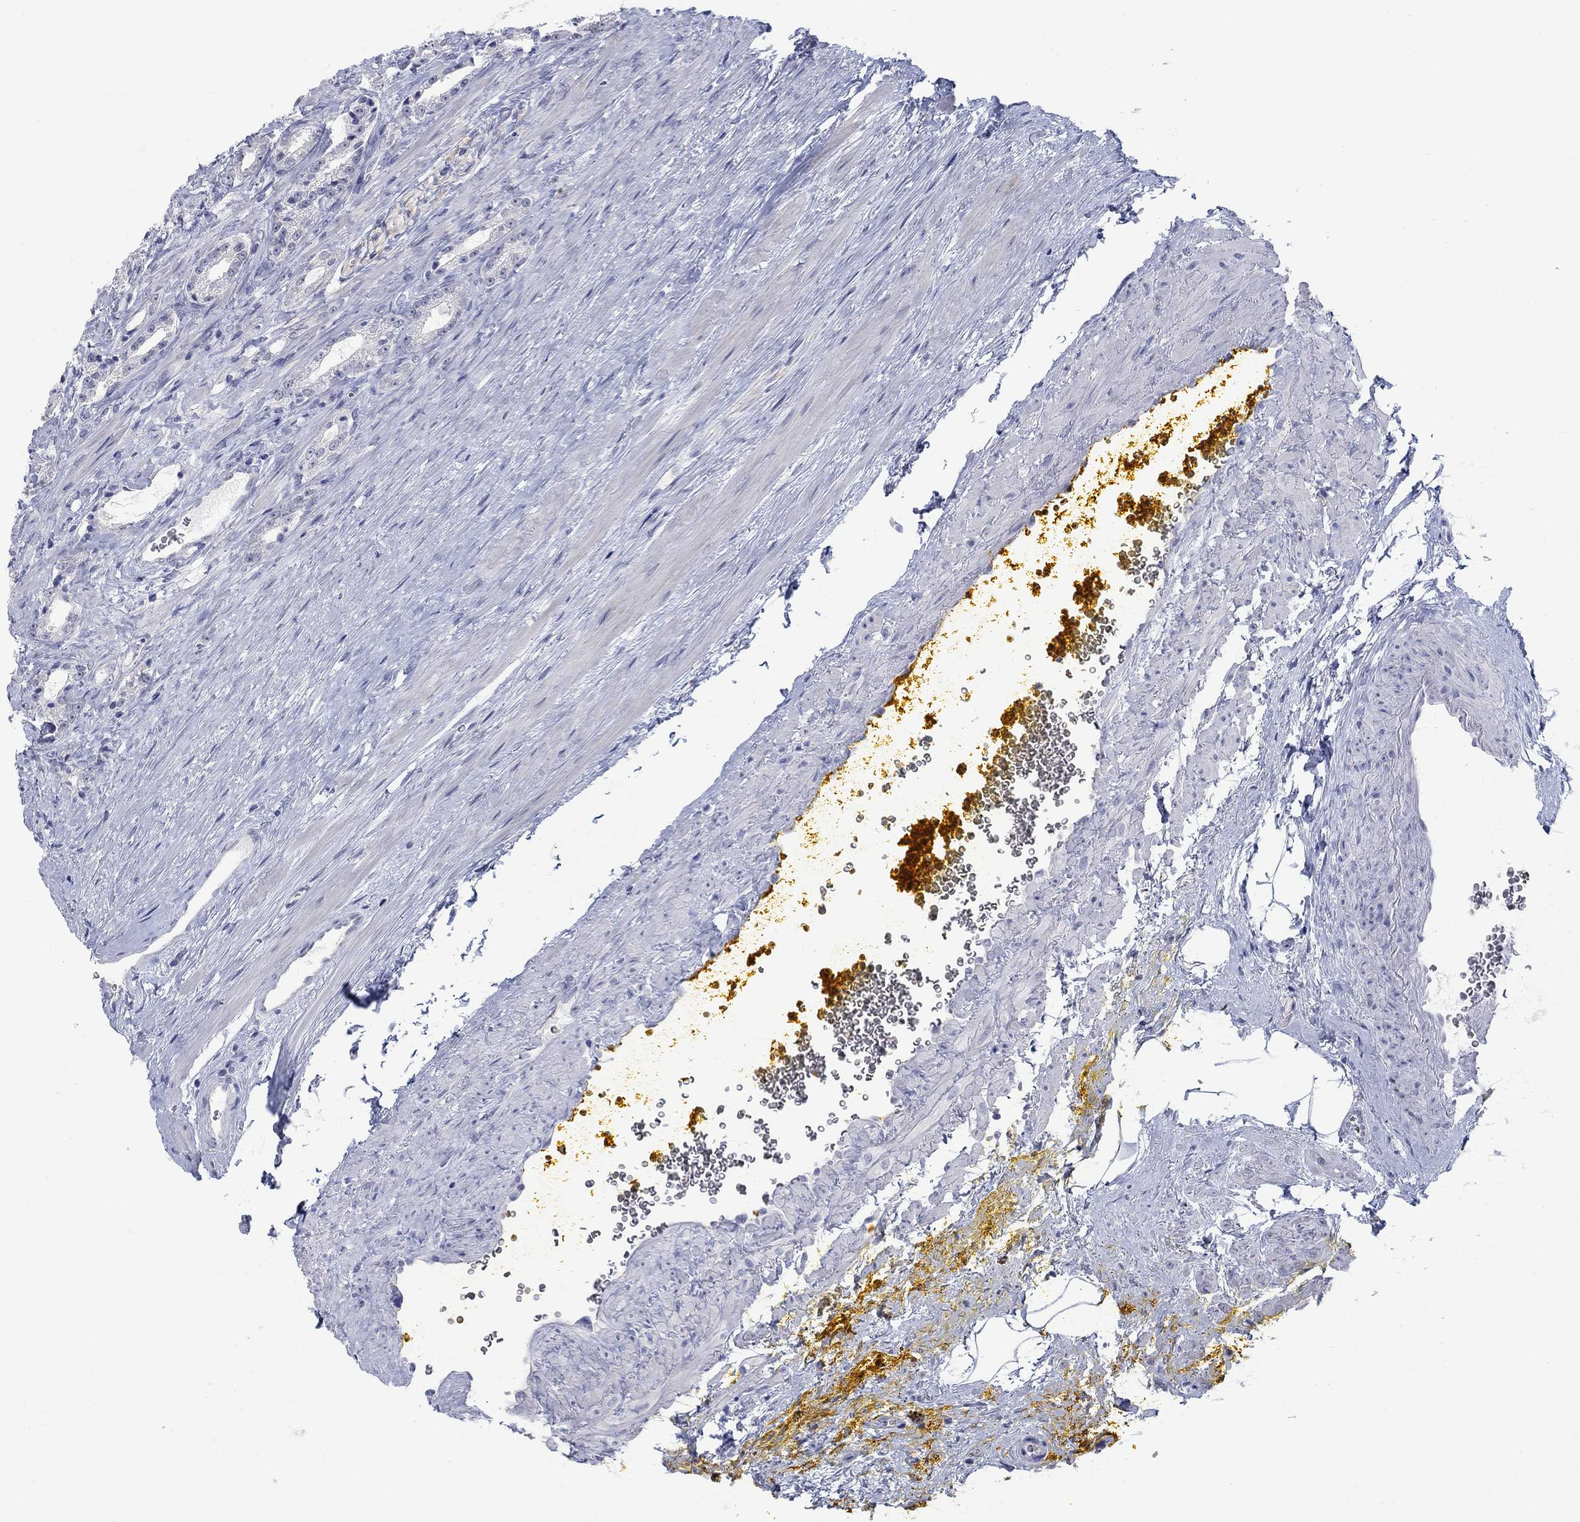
{"staining": {"intensity": "negative", "quantity": "none", "location": "none"}, "tissue": "prostate cancer", "cell_type": "Tumor cells", "image_type": "cancer", "snomed": [{"axis": "morphology", "description": "Adenocarcinoma, NOS"}, {"axis": "topography", "description": "Prostate"}], "caption": "Tumor cells show no significant protein positivity in prostate cancer.", "gene": "ATP6V1G2", "patient": {"sex": "male", "age": 67}}